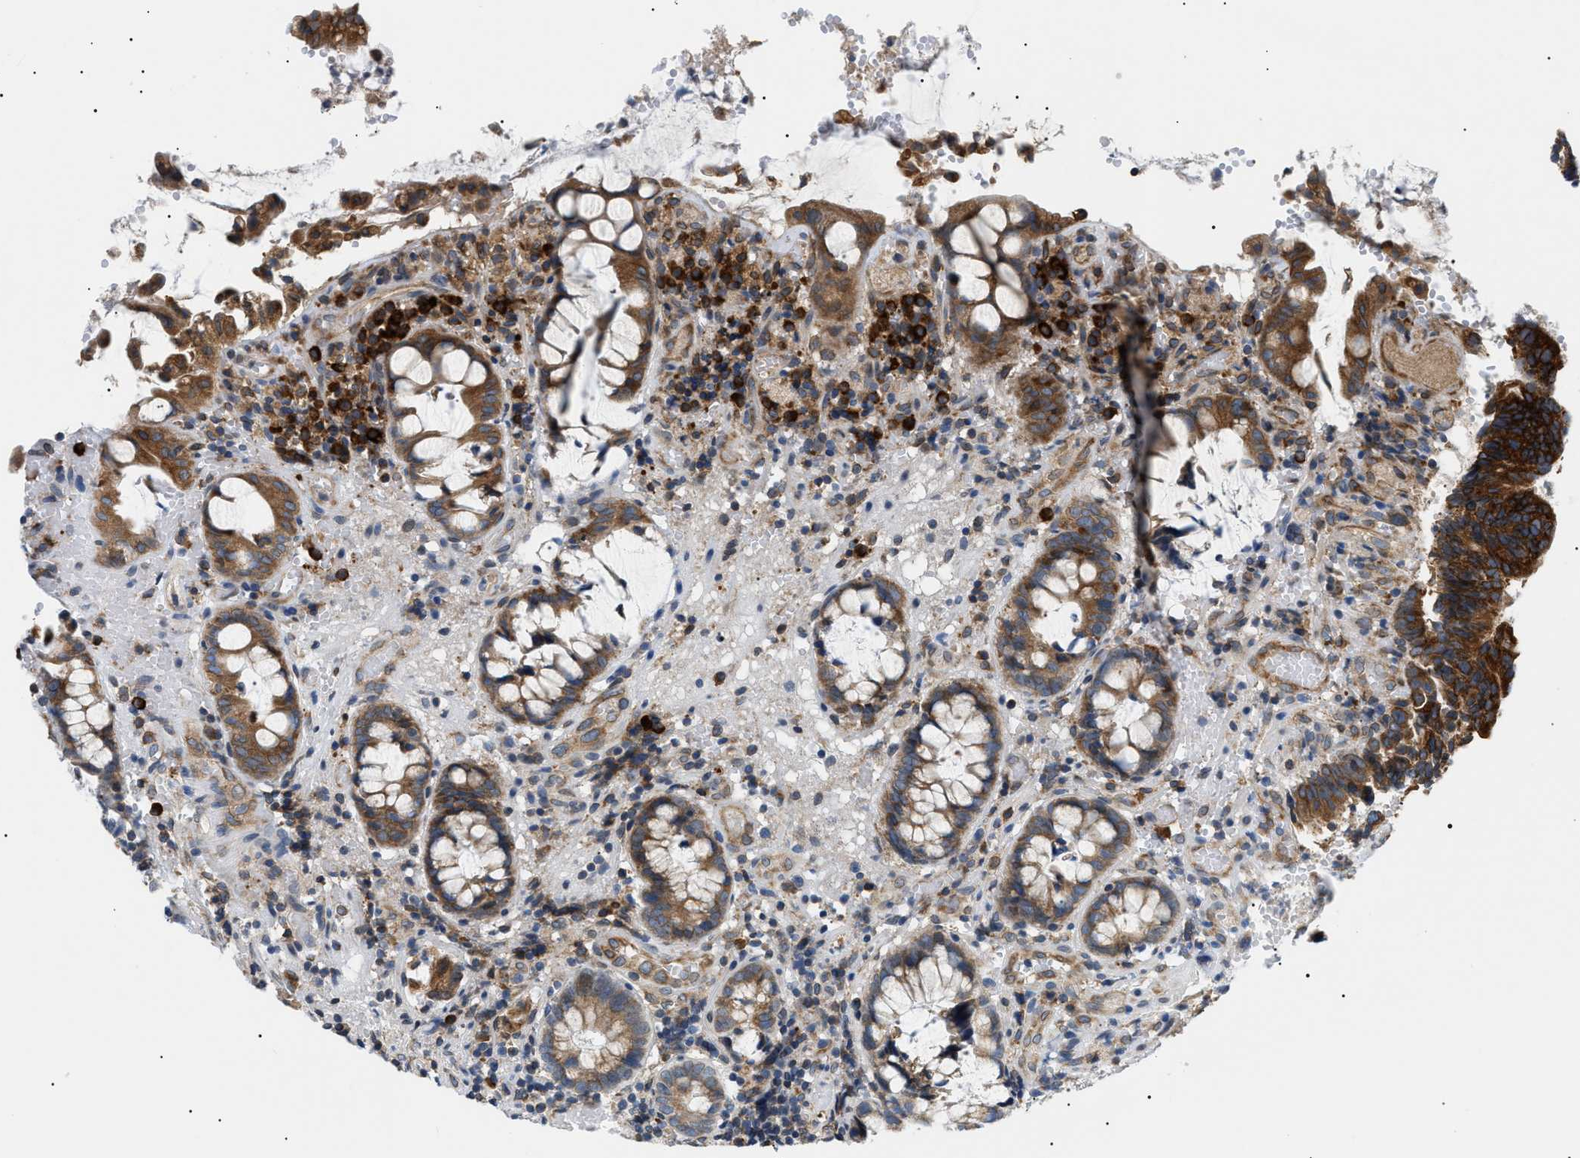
{"staining": {"intensity": "strong", "quantity": ">75%", "location": "cytoplasmic/membranous"}, "tissue": "colorectal cancer", "cell_type": "Tumor cells", "image_type": "cancer", "snomed": [{"axis": "morphology", "description": "Adenocarcinoma, NOS"}, {"axis": "topography", "description": "Colon"}], "caption": "High-power microscopy captured an IHC photomicrograph of colorectal cancer, revealing strong cytoplasmic/membranous staining in approximately >75% of tumor cells.", "gene": "DERL1", "patient": {"sex": "female", "age": 57}}